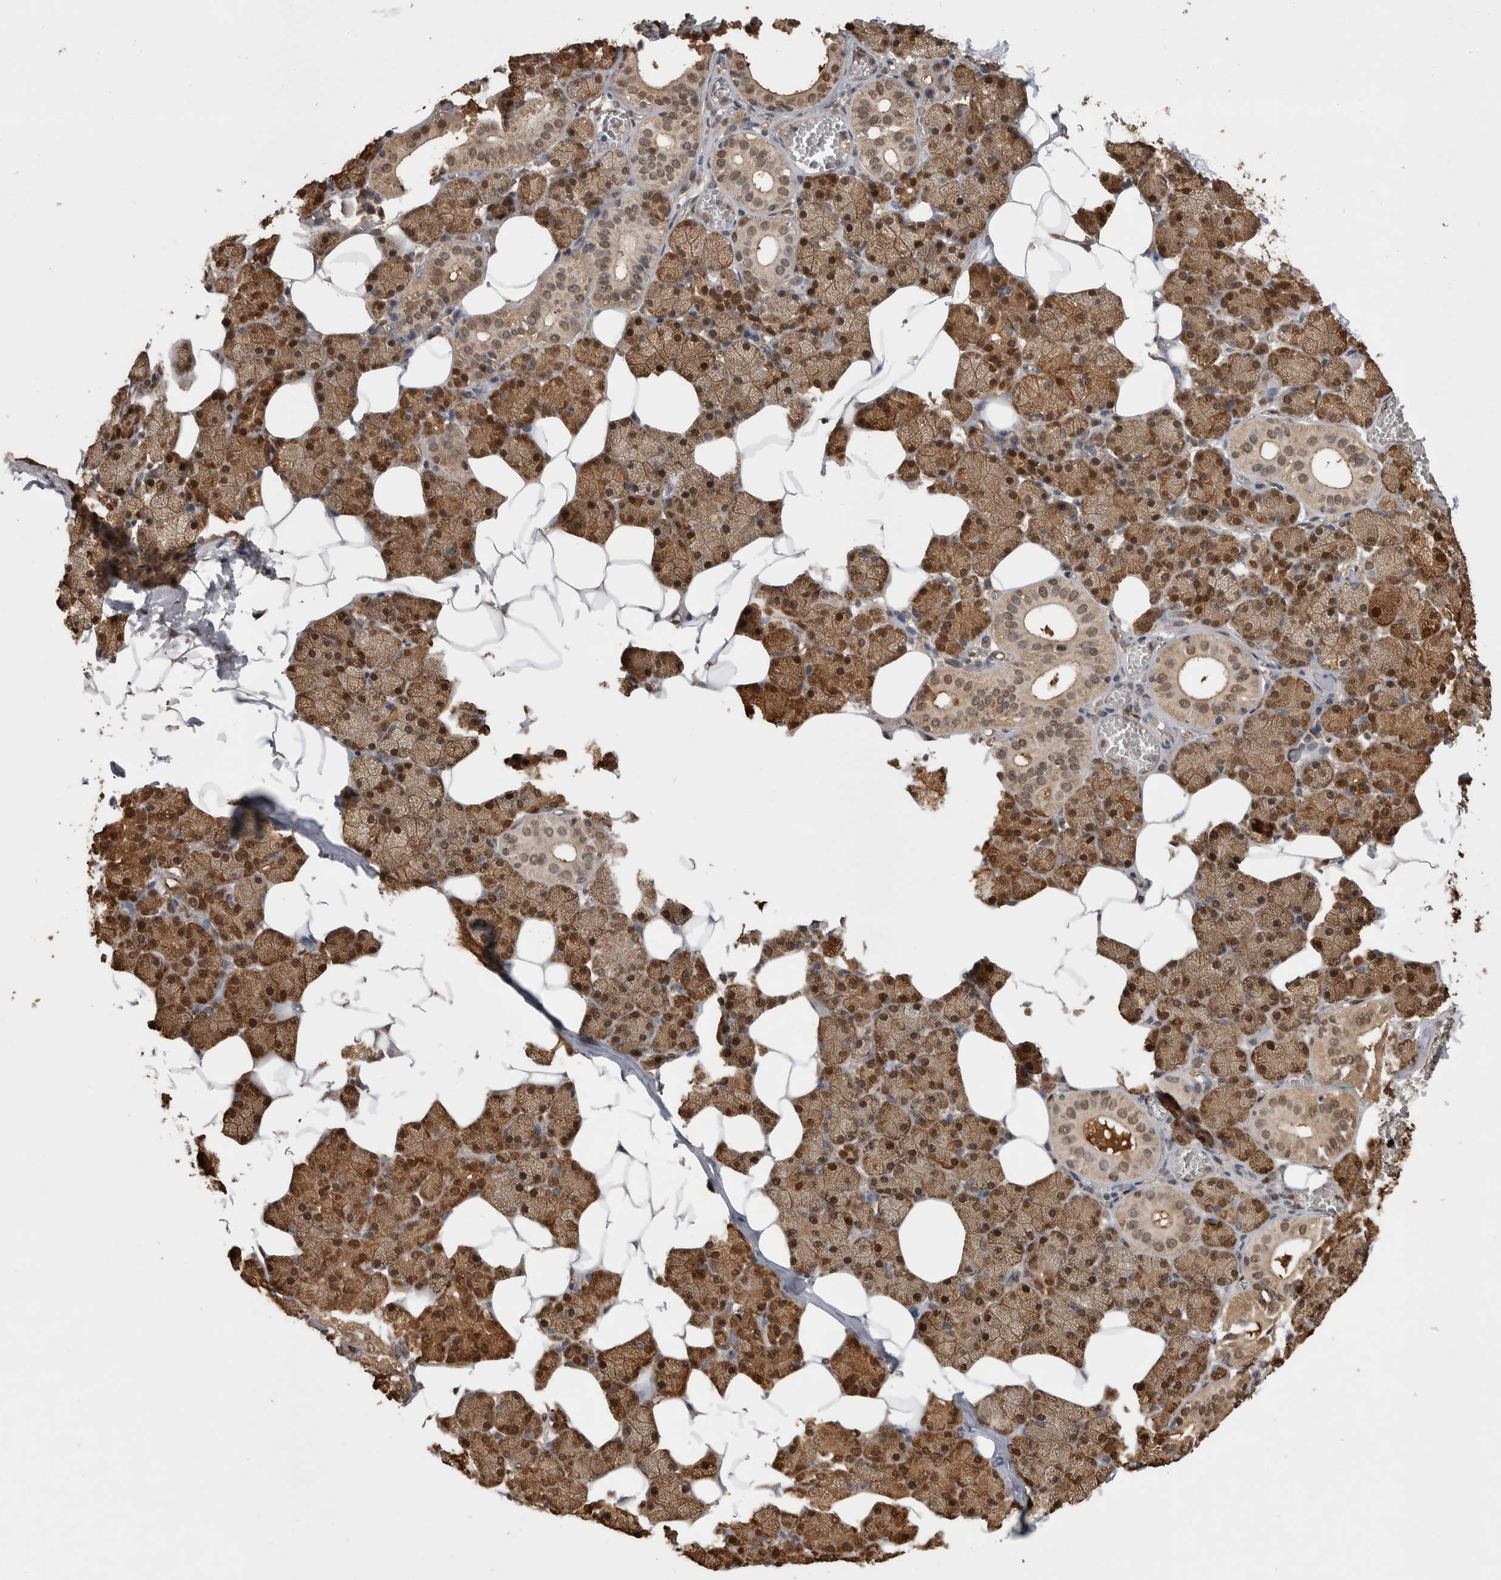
{"staining": {"intensity": "strong", "quantity": ">75%", "location": "cytoplasmic/membranous,nuclear"}, "tissue": "salivary gland", "cell_type": "Glandular cells", "image_type": "normal", "snomed": [{"axis": "morphology", "description": "Normal tissue, NOS"}, {"axis": "topography", "description": "Salivary gland"}], "caption": "High-power microscopy captured an IHC image of benign salivary gland, revealing strong cytoplasmic/membranous,nuclear expression in approximately >75% of glandular cells. (Brightfield microscopy of DAB IHC at high magnification).", "gene": "LXN", "patient": {"sex": "female", "age": 33}}